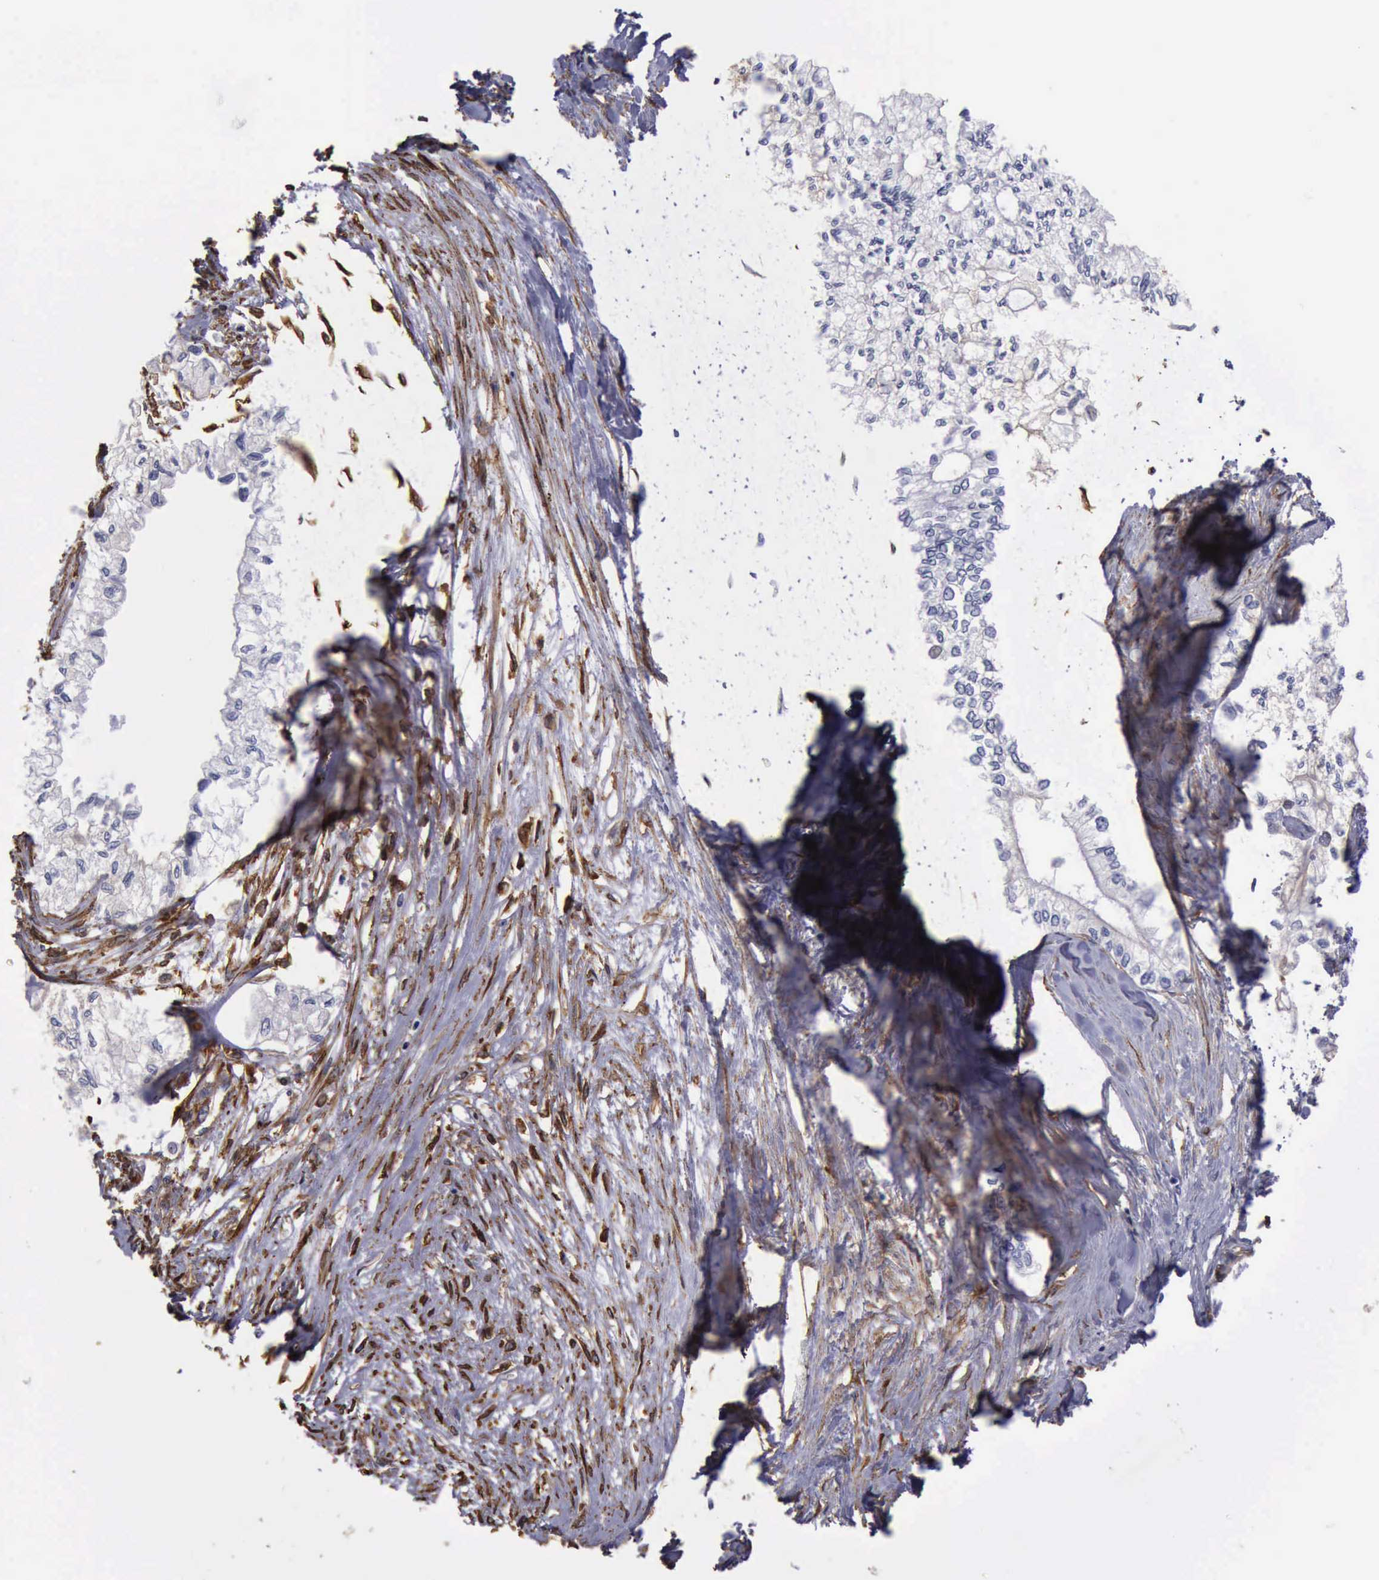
{"staining": {"intensity": "moderate", "quantity": "<25%", "location": "cytoplasmic/membranous"}, "tissue": "pancreatic cancer", "cell_type": "Tumor cells", "image_type": "cancer", "snomed": [{"axis": "morphology", "description": "Adenocarcinoma, NOS"}, {"axis": "topography", "description": "Pancreas"}], "caption": "Tumor cells reveal low levels of moderate cytoplasmic/membranous staining in about <25% of cells in pancreatic cancer.", "gene": "FLNA", "patient": {"sex": "male", "age": 79}}